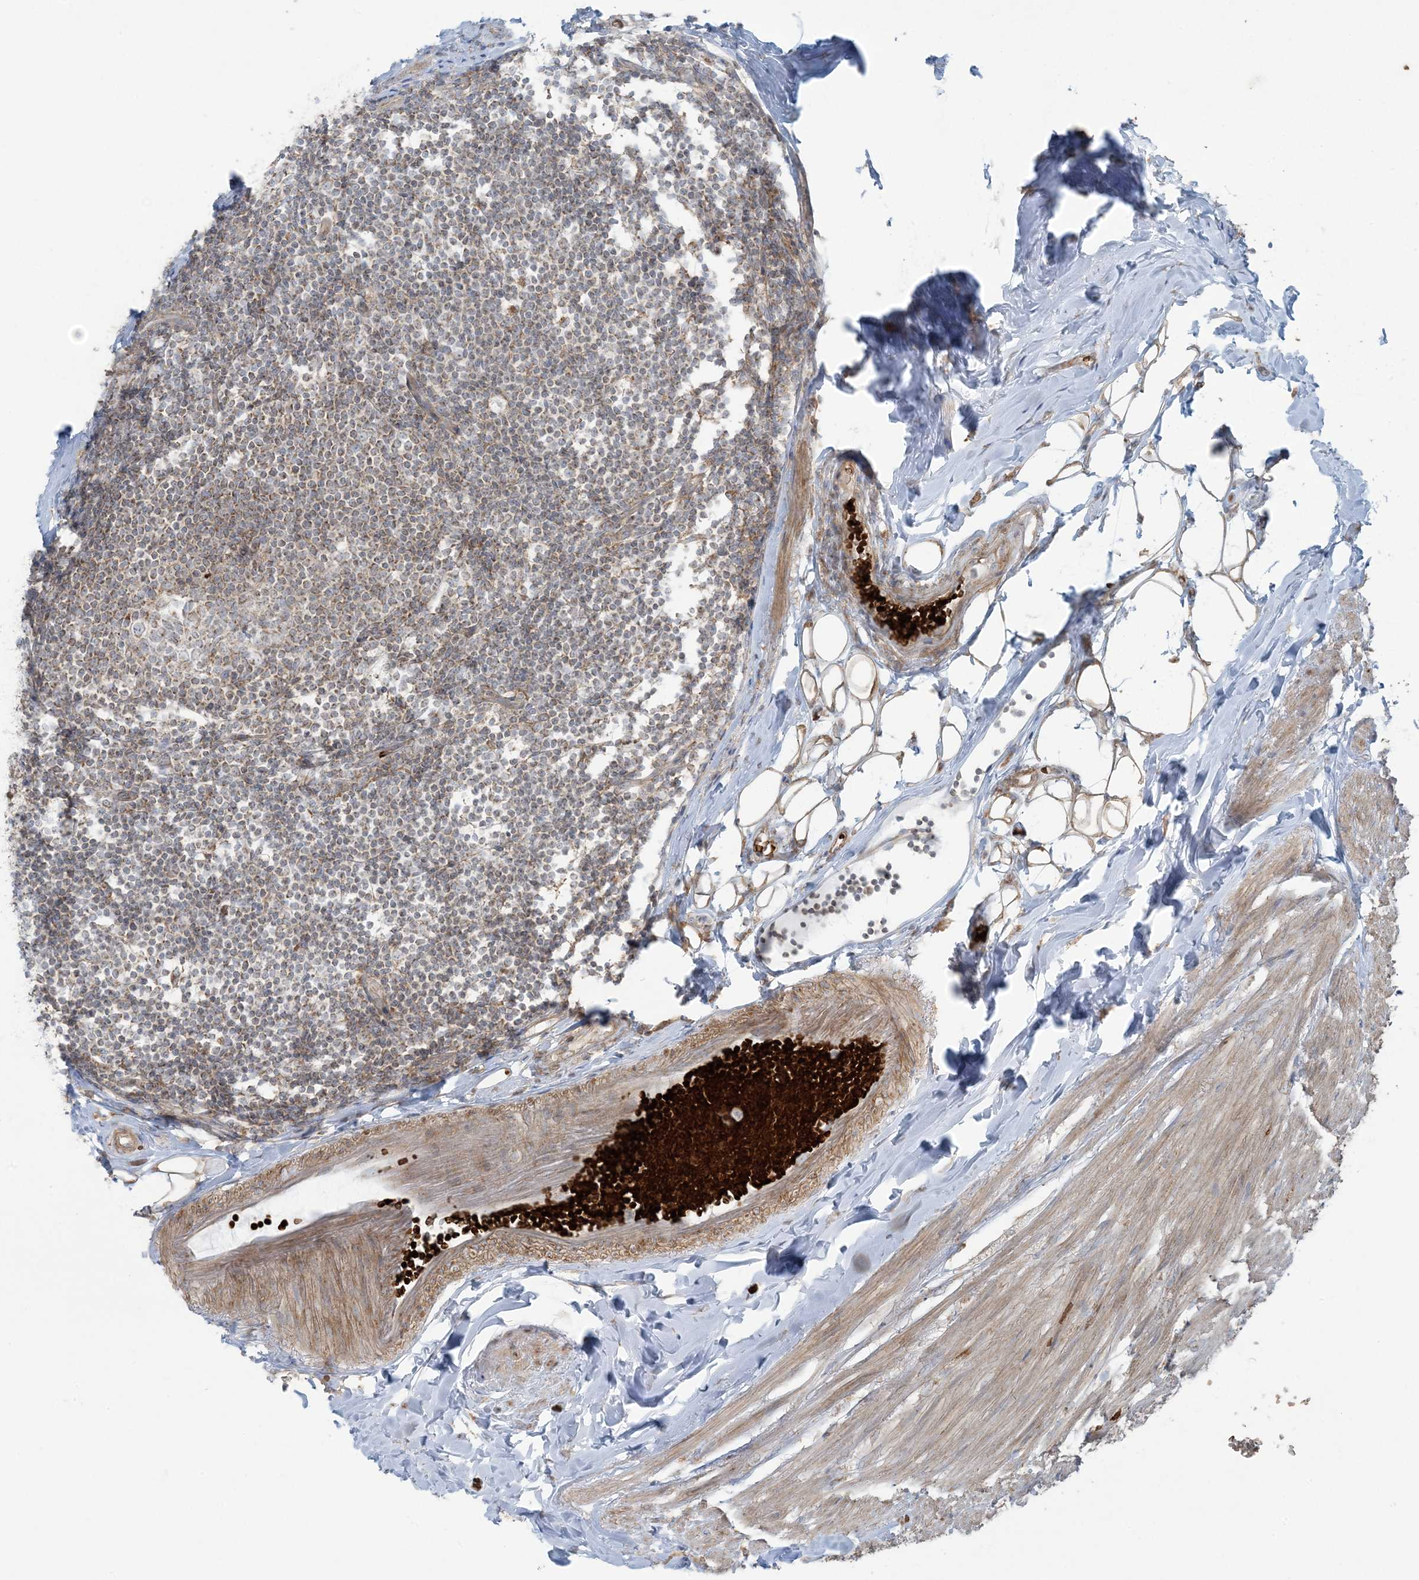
{"staining": {"intensity": "strong", "quantity": ">75%", "location": "cytoplasmic/membranous"}, "tissue": "appendix", "cell_type": "Glandular cells", "image_type": "normal", "snomed": [{"axis": "morphology", "description": "Normal tissue, NOS"}, {"axis": "topography", "description": "Appendix"}], "caption": "Normal appendix reveals strong cytoplasmic/membranous positivity in approximately >75% of glandular cells, visualized by immunohistochemistry.", "gene": "PIK3R4", "patient": {"sex": "female", "age": 62}}